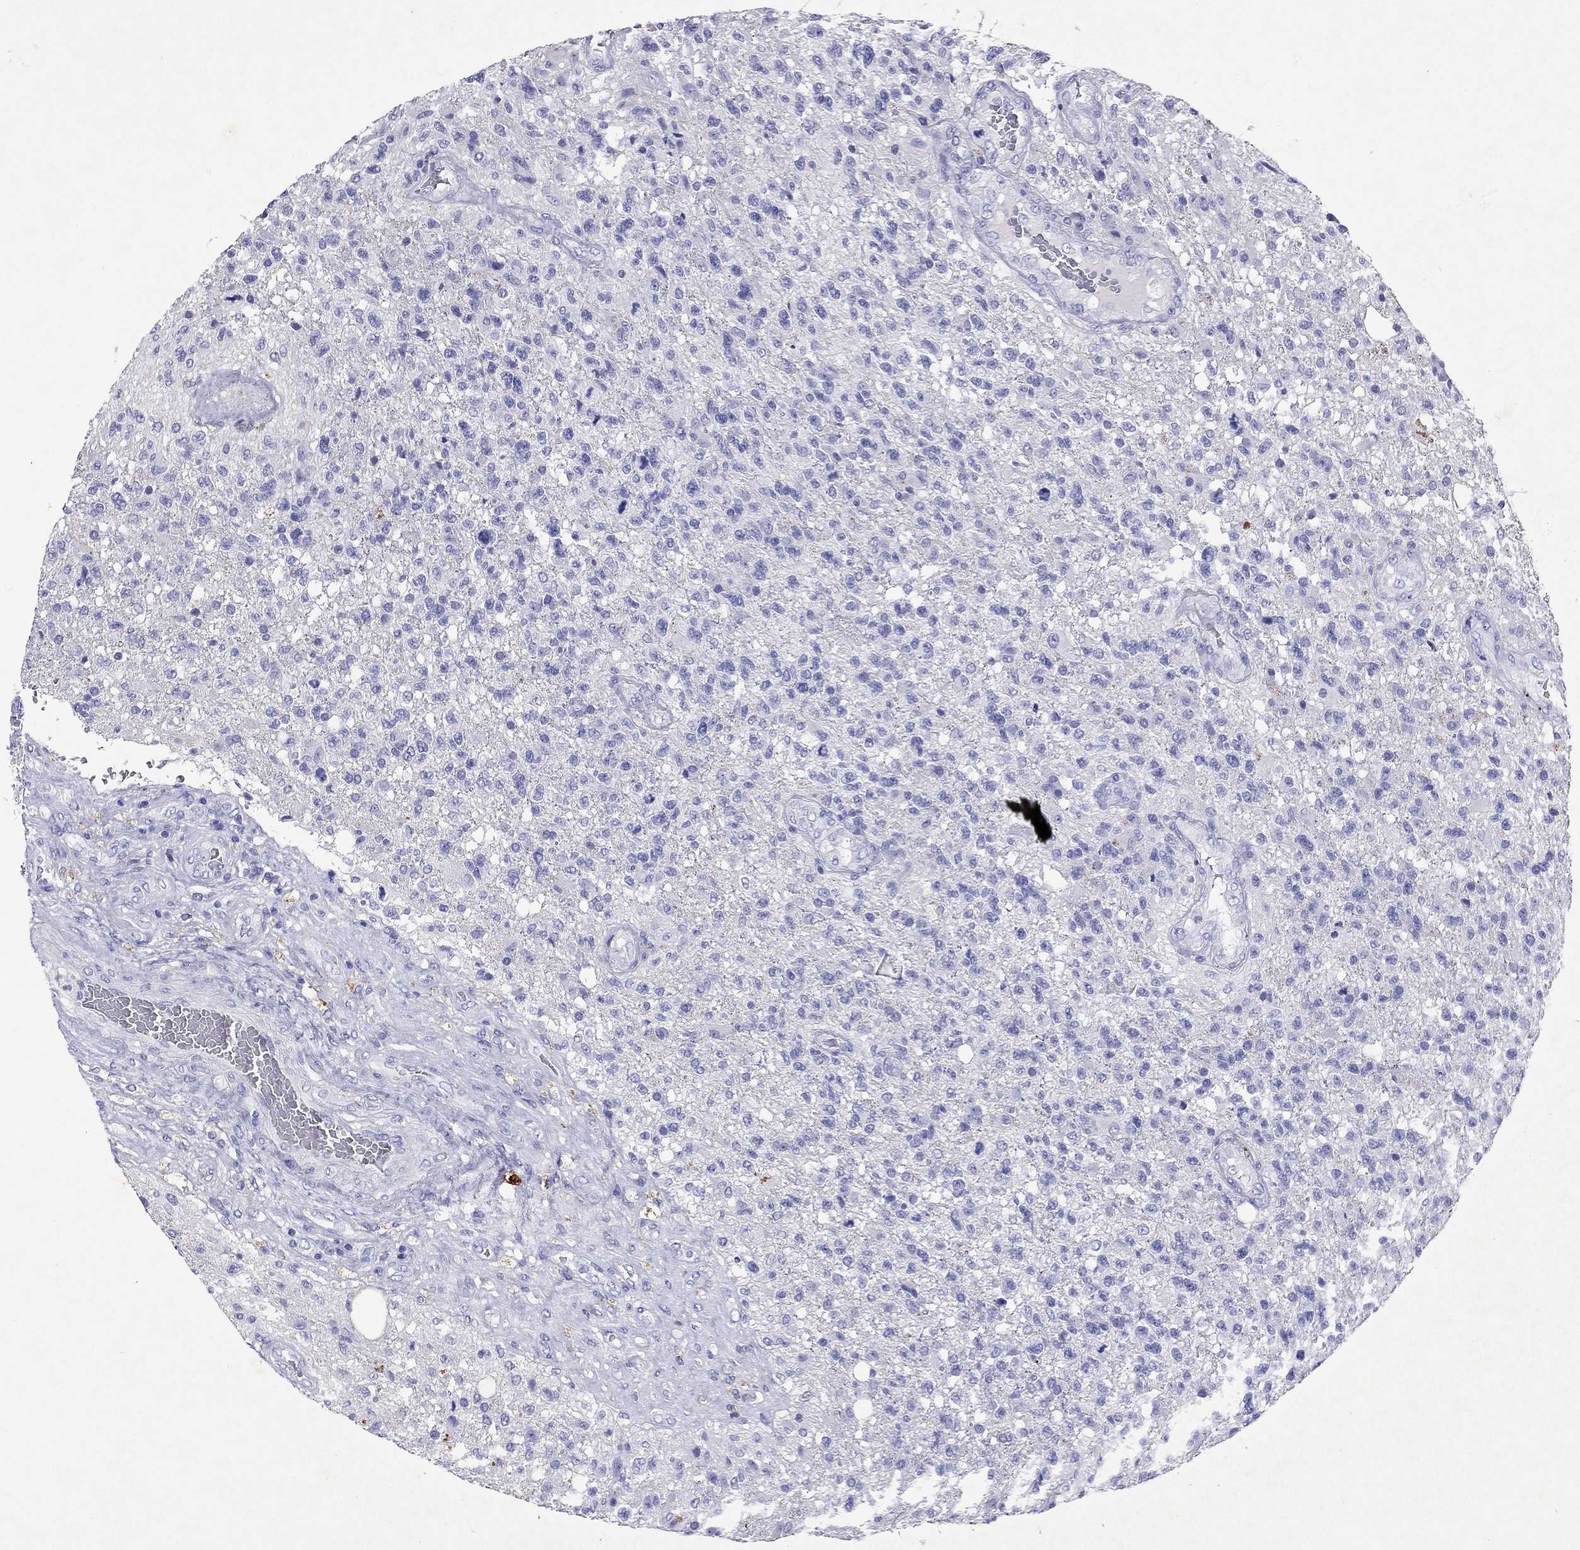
{"staining": {"intensity": "negative", "quantity": "none", "location": "none"}, "tissue": "glioma", "cell_type": "Tumor cells", "image_type": "cancer", "snomed": [{"axis": "morphology", "description": "Glioma, malignant, High grade"}, {"axis": "topography", "description": "Brain"}], "caption": "IHC micrograph of neoplastic tissue: glioma stained with DAB demonstrates no significant protein positivity in tumor cells.", "gene": "ARMC12", "patient": {"sex": "male", "age": 56}}